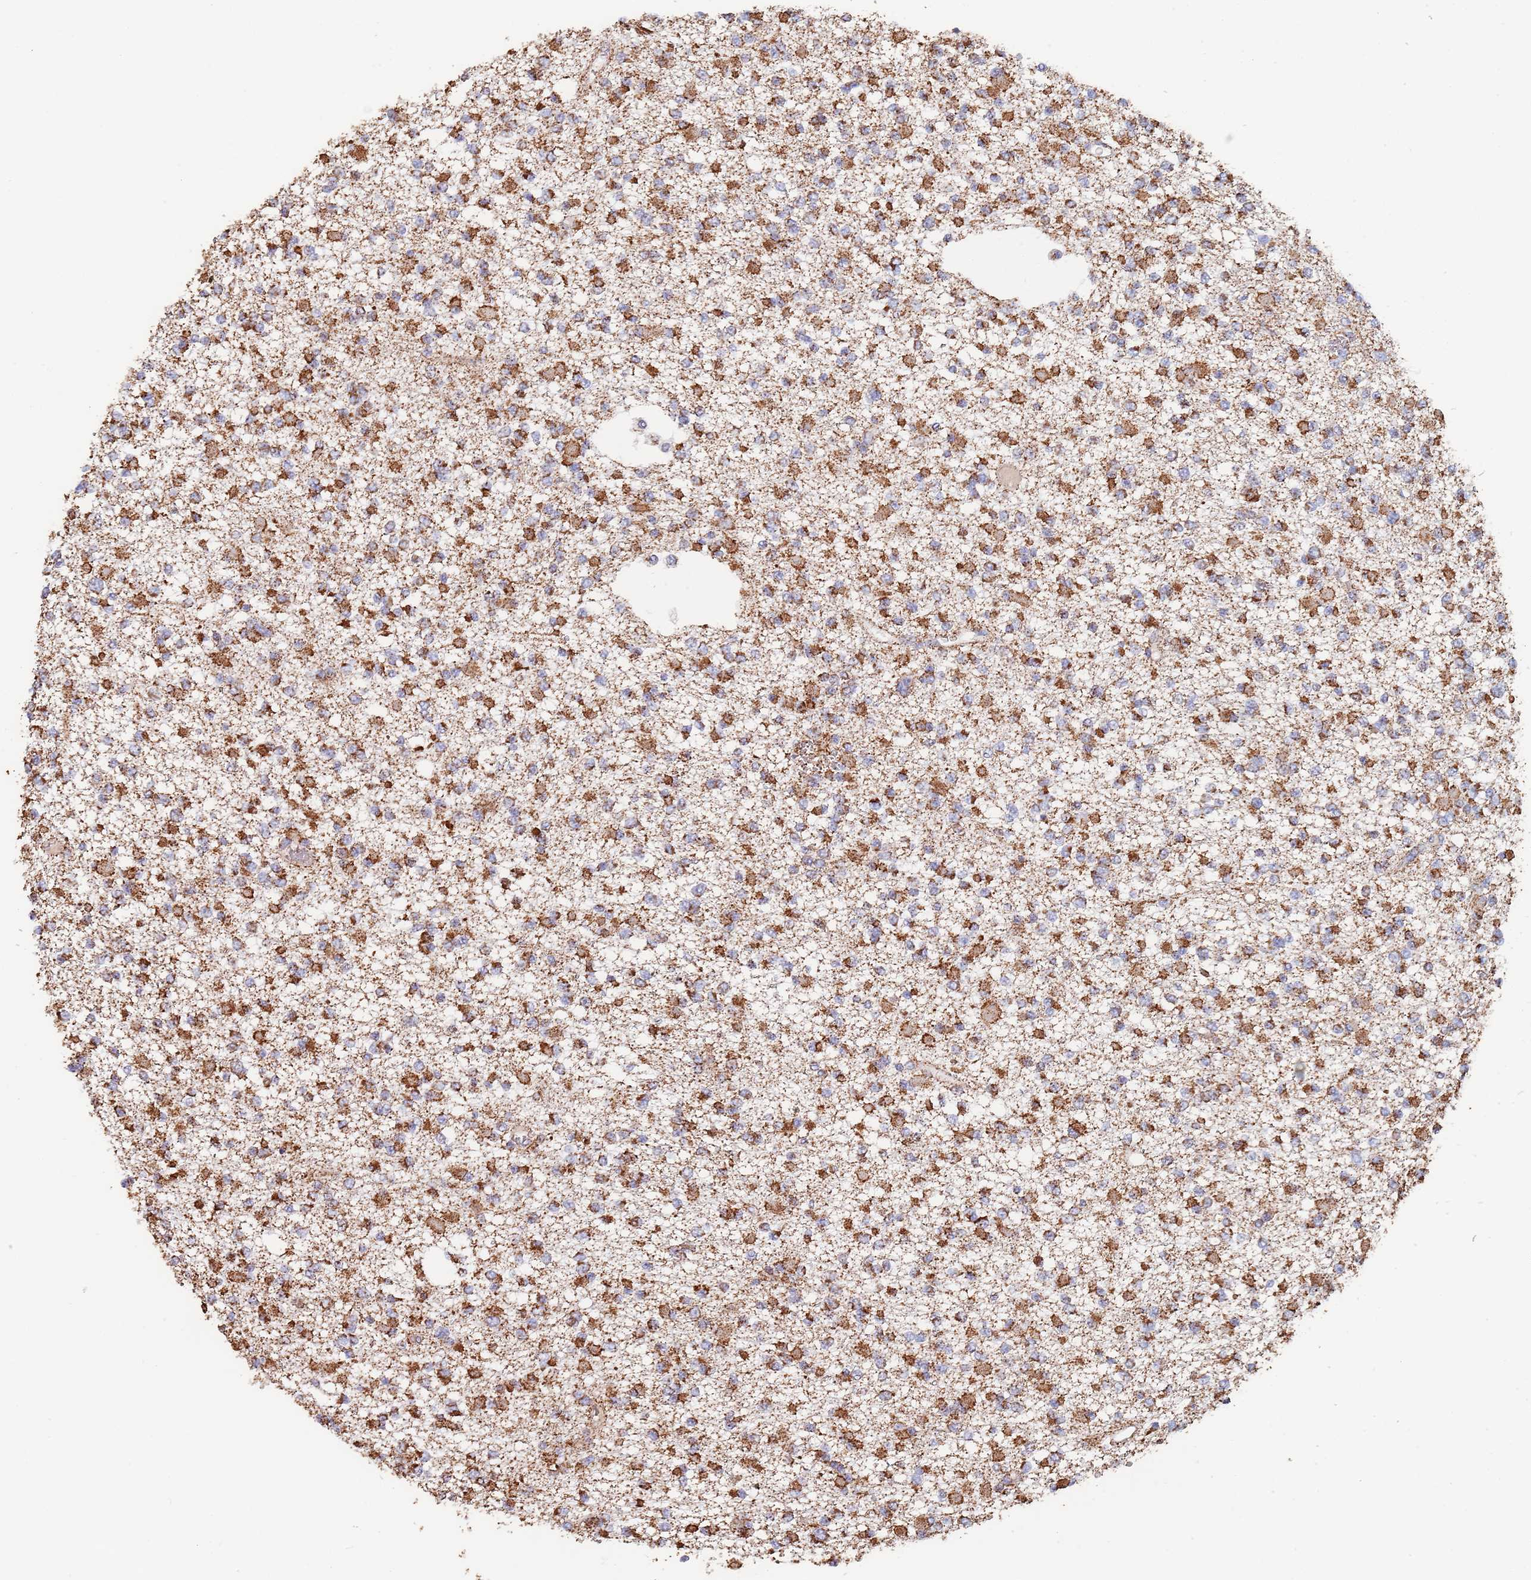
{"staining": {"intensity": "strong", "quantity": ">75%", "location": "cytoplasmic/membranous"}, "tissue": "glioma", "cell_type": "Tumor cells", "image_type": "cancer", "snomed": [{"axis": "morphology", "description": "Glioma, malignant, Low grade"}, {"axis": "topography", "description": "Brain"}], "caption": "Protein positivity by immunohistochemistry (IHC) exhibits strong cytoplasmic/membranous expression in about >75% of tumor cells in low-grade glioma (malignant).", "gene": "PGP", "patient": {"sex": "female", "age": 22}}